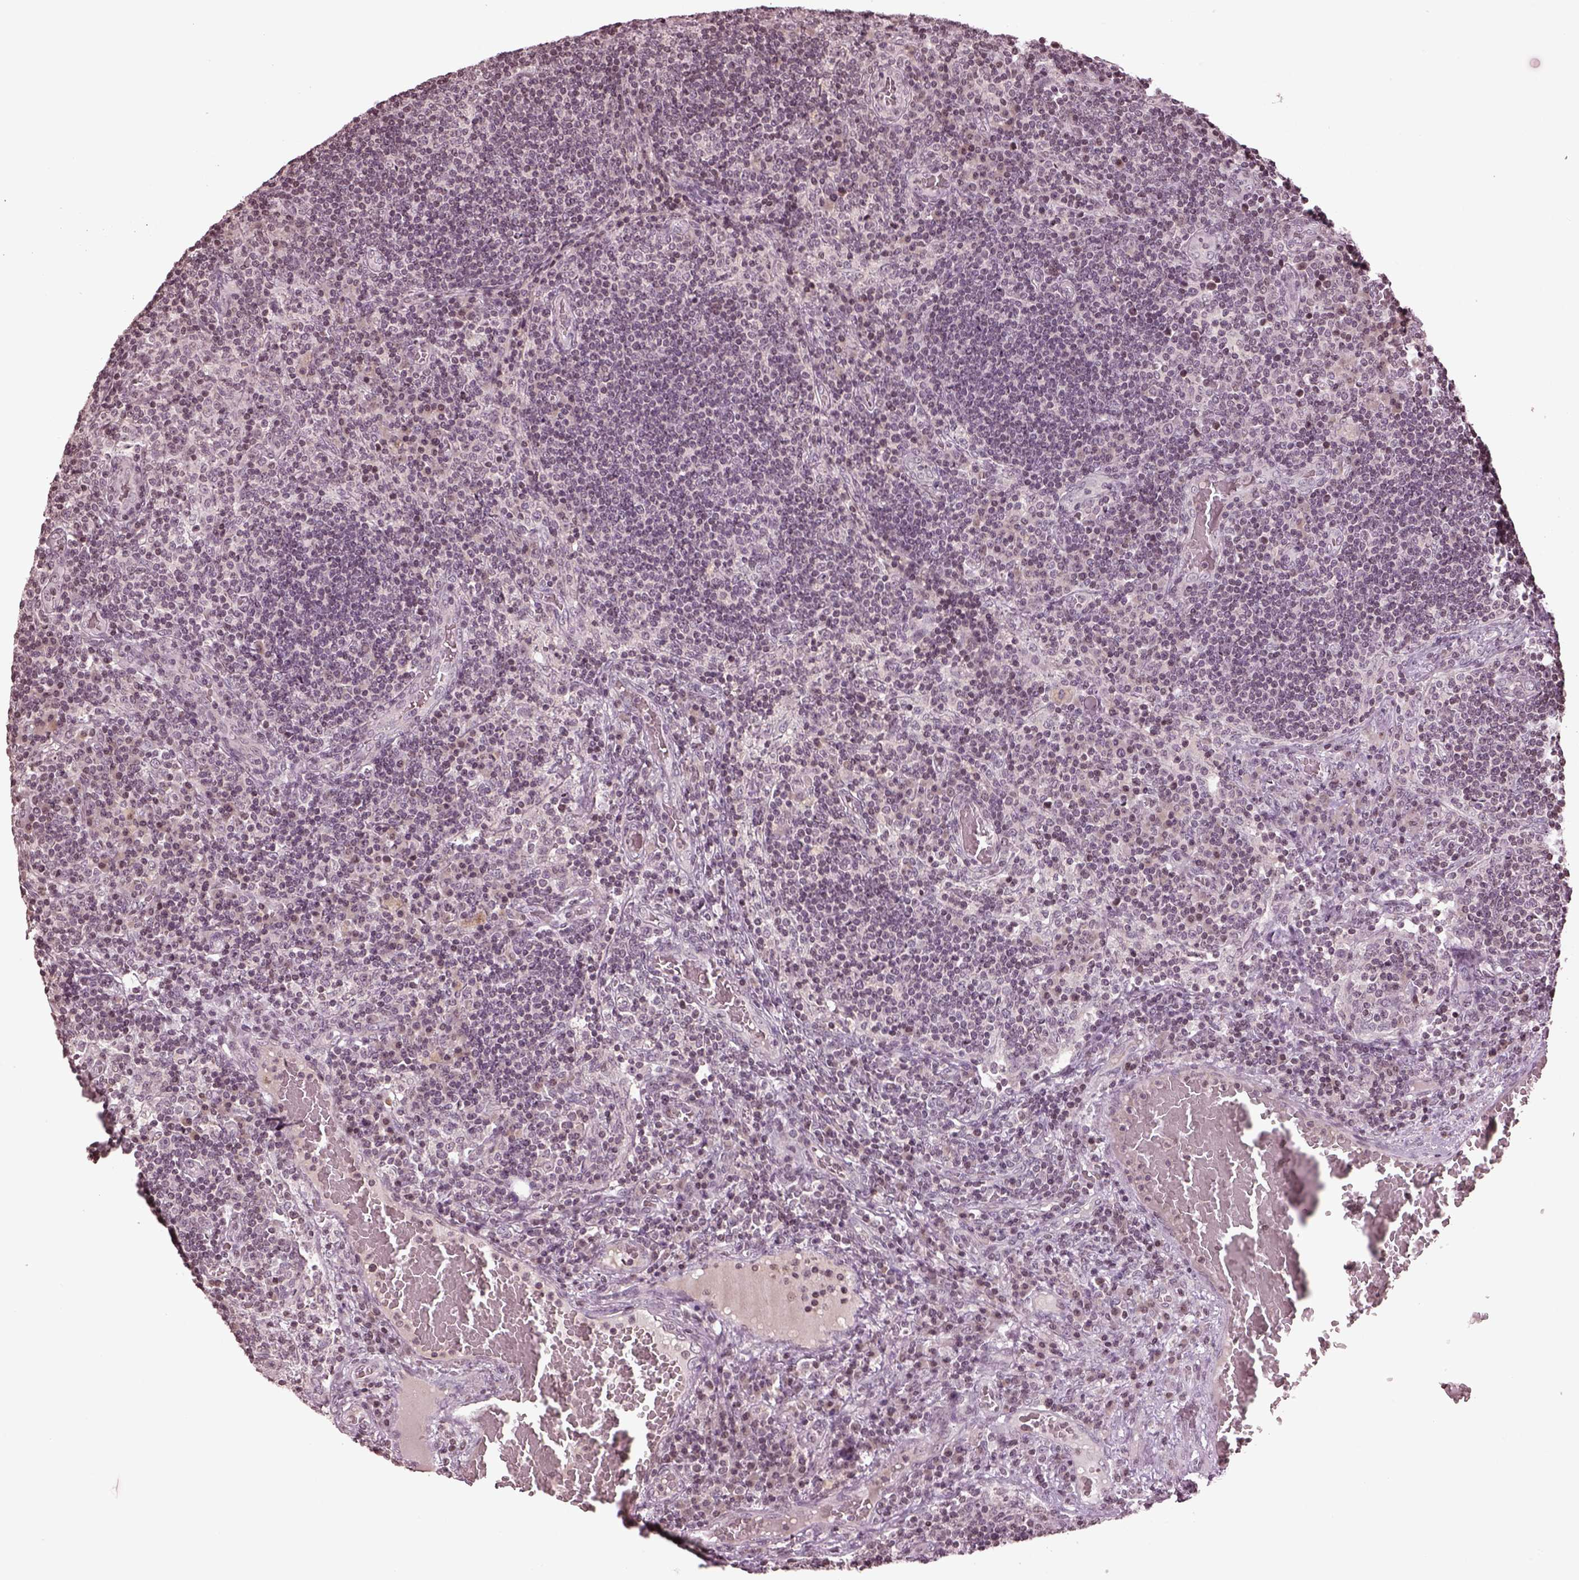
{"staining": {"intensity": "negative", "quantity": "none", "location": "none"}, "tissue": "lymph node", "cell_type": "Germinal center cells", "image_type": "normal", "snomed": [{"axis": "morphology", "description": "Normal tissue, NOS"}, {"axis": "topography", "description": "Lymph node"}], "caption": "This is an immunohistochemistry (IHC) micrograph of unremarkable lymph node. There is no positivity in germinal center cells.", "gene": "GRM4", "patient": {"sex": "male", "age": 63}}